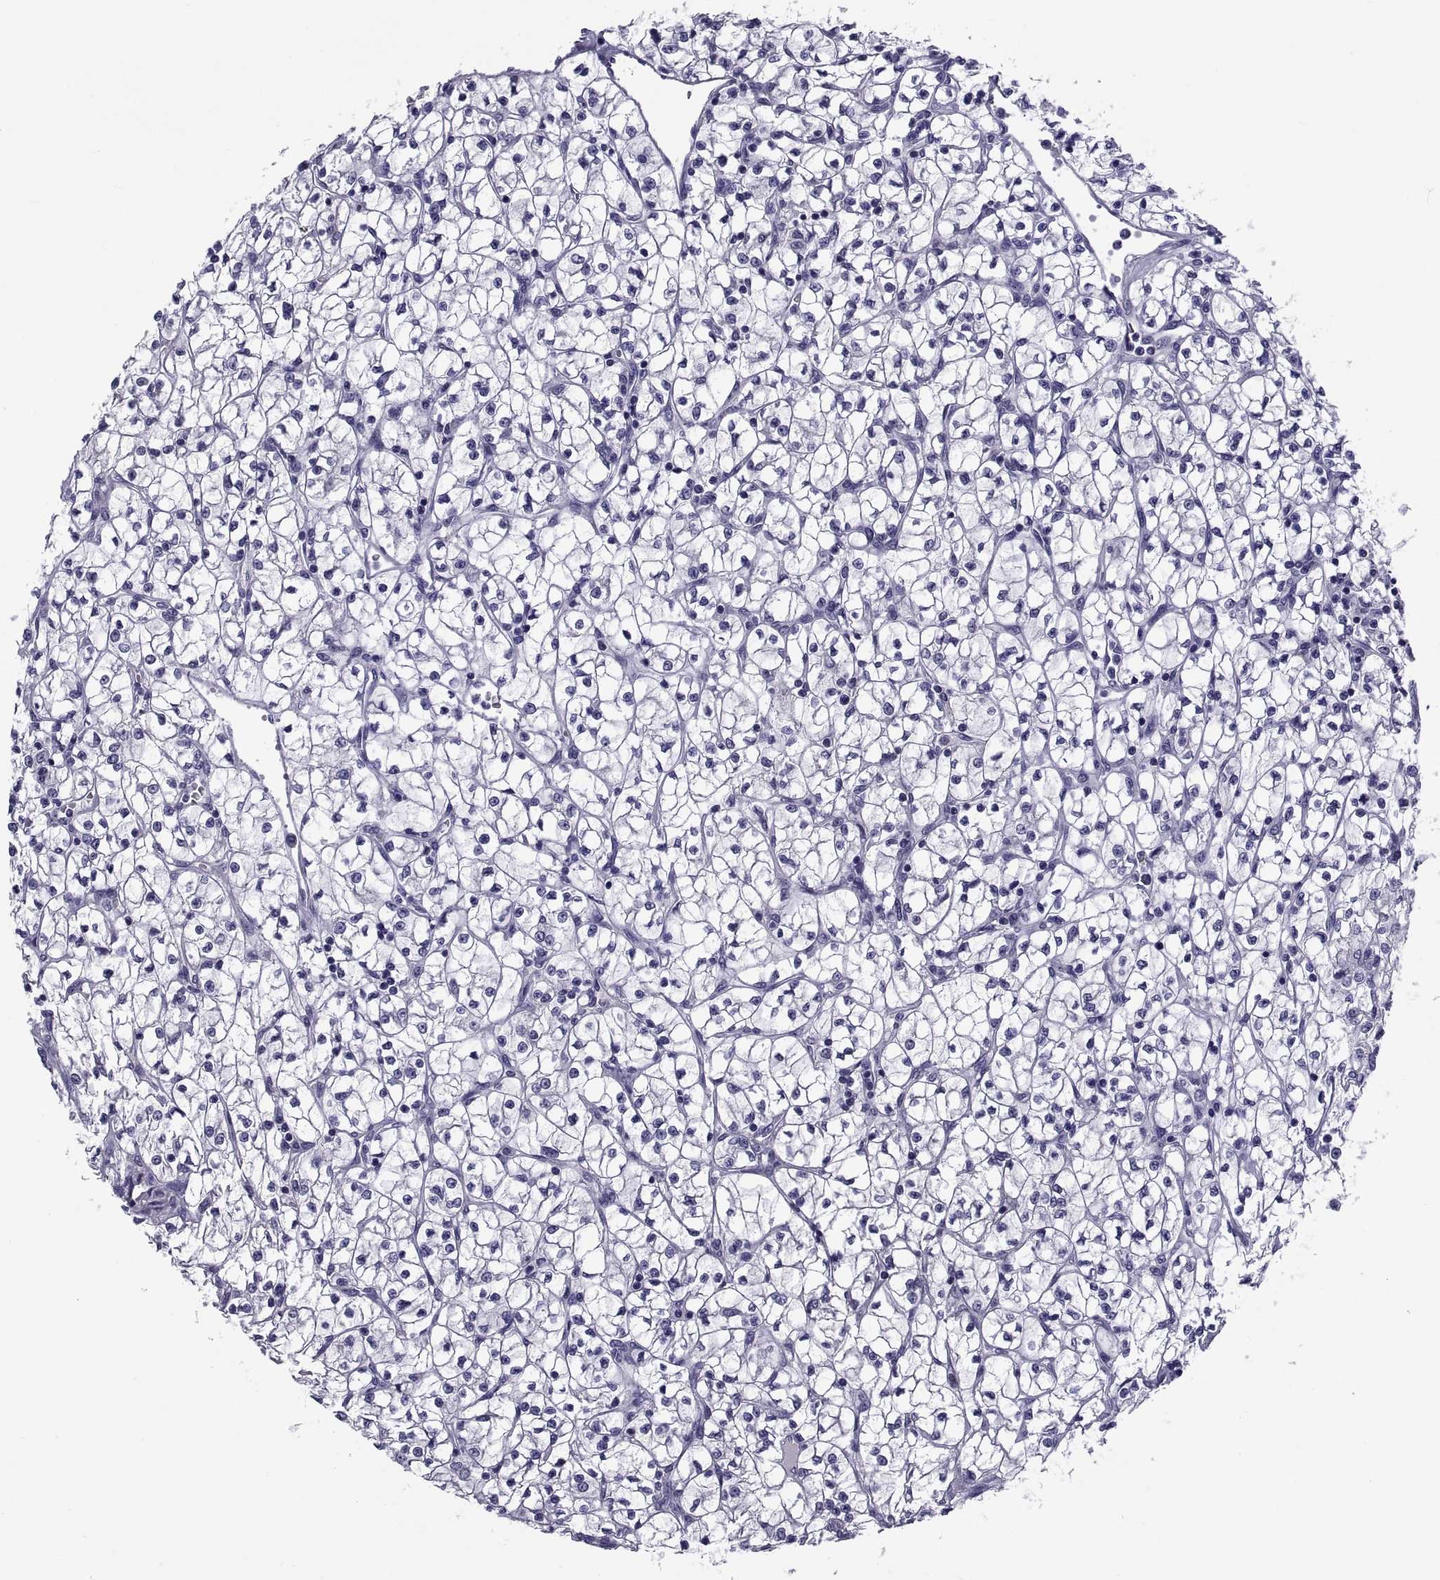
{"staining": {"intensity": "negative", "quantity": "none", "location": "none"}, "tissue": "renal cancer", "cell_type": "Tumor cells", "image_type": "cancer", "snomed": [{"axis": "morphology", "description": "Adenocarcinoma, NOS"}, {"axis": "topography", "description": "Kidney"}], "caption": "Immunohistochemistry (IHC) of human renal cancer exhibits no staining in tumor cells.", "gene": "TGFBR3L", "patient": {"sex": "female", "age": 64}}